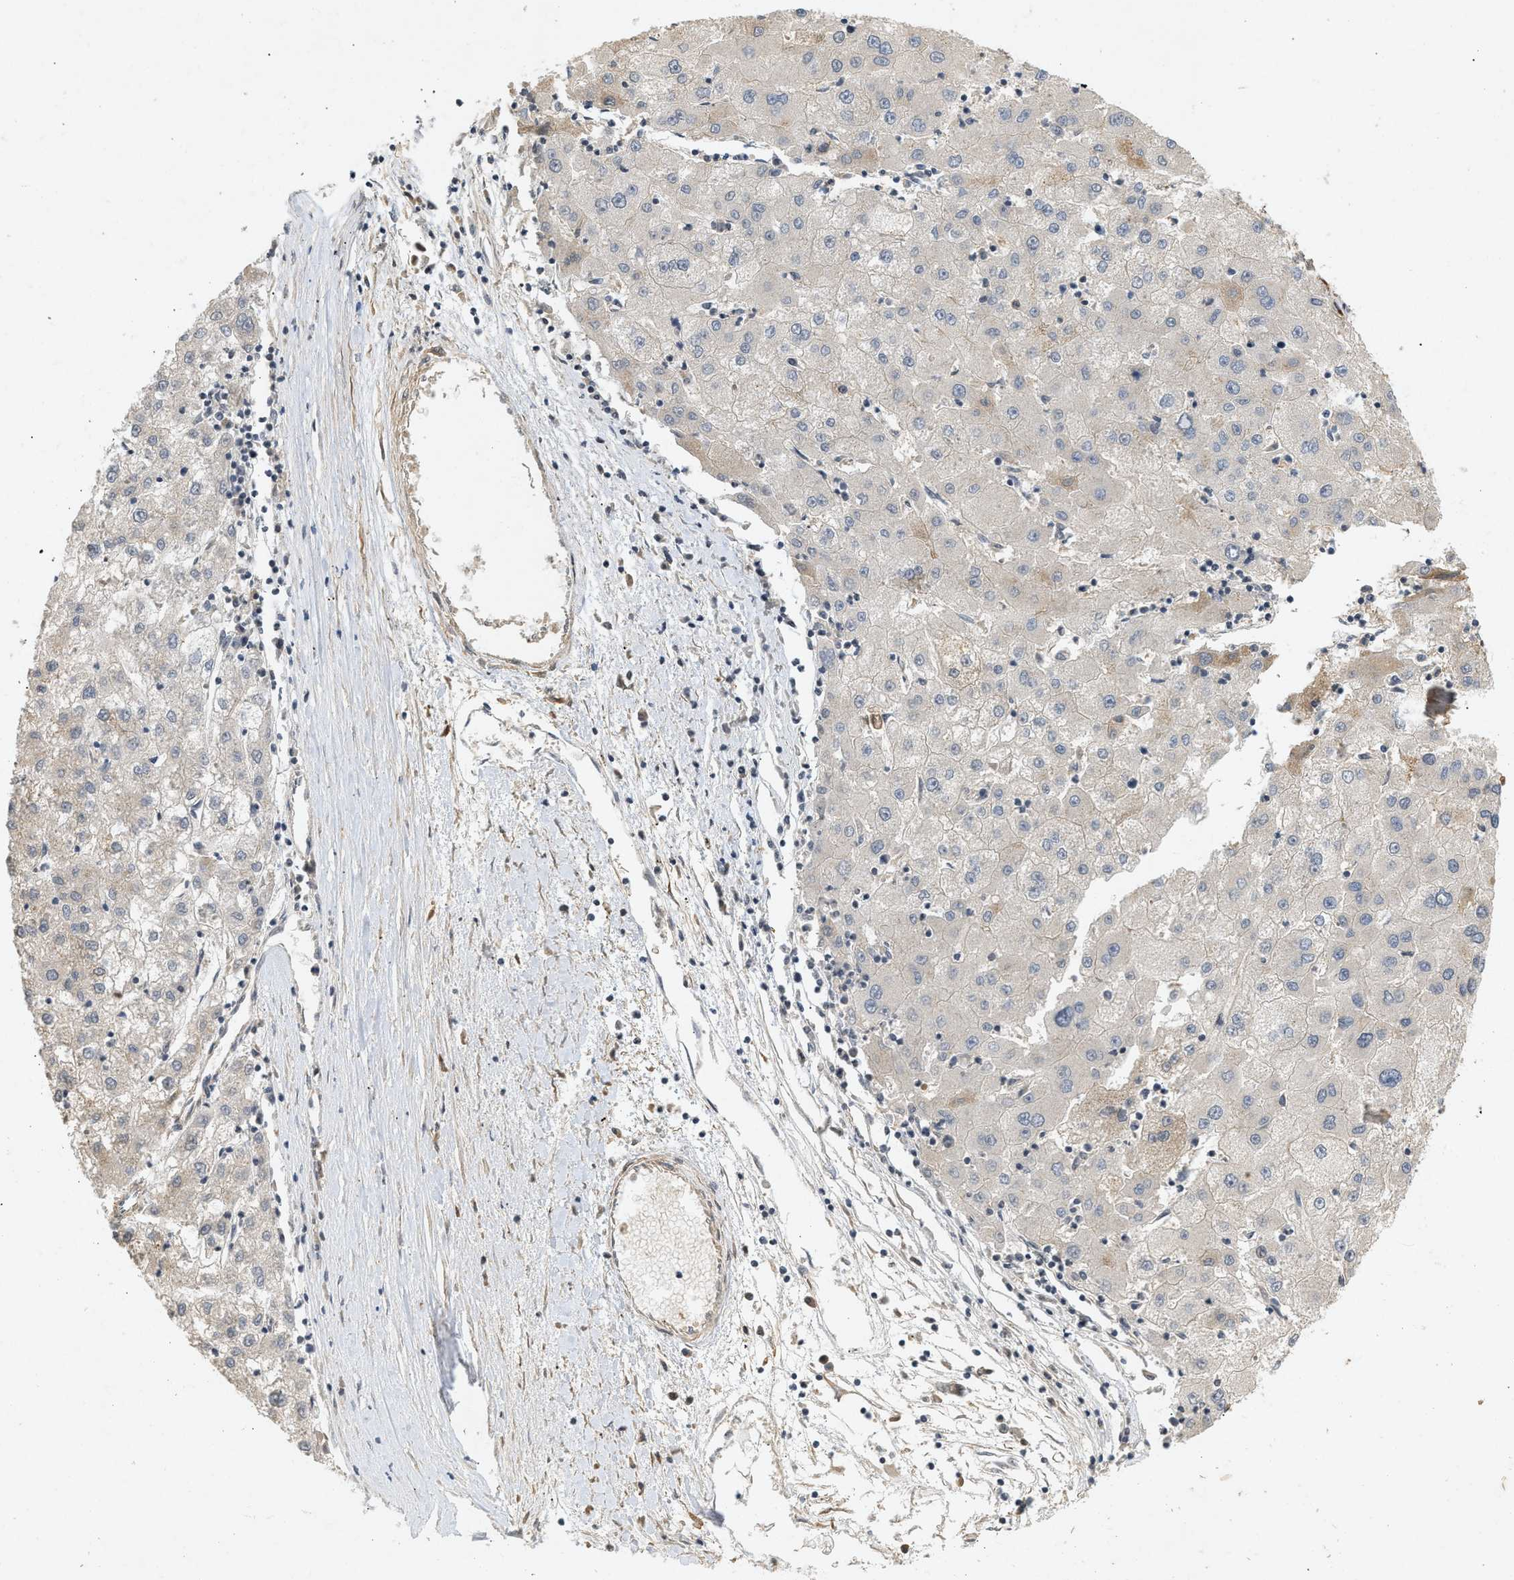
{"staining": {"intensity": "moderate", "quantity": "25%-75%", "location": "cytoplasmic/membranous"}, "tissue": "liver cancer", "cell_type": "Tumor cells", "image_type": "cancer", "snomed": [{"axis": "morphology", "description": "Carcinoma, Hepatocellular, NOS"}, {"axis": "topography", "description": "Liver"}], "caption": "This image reveals immunohistochemistry staining of human liver hepatocellular carcinoma, with medium moderate cytoplasmic/membranous positivity in about 25%-75% of tumor cells.", "gene": "F8", "patient": {"sex": "male", "age": 72}}